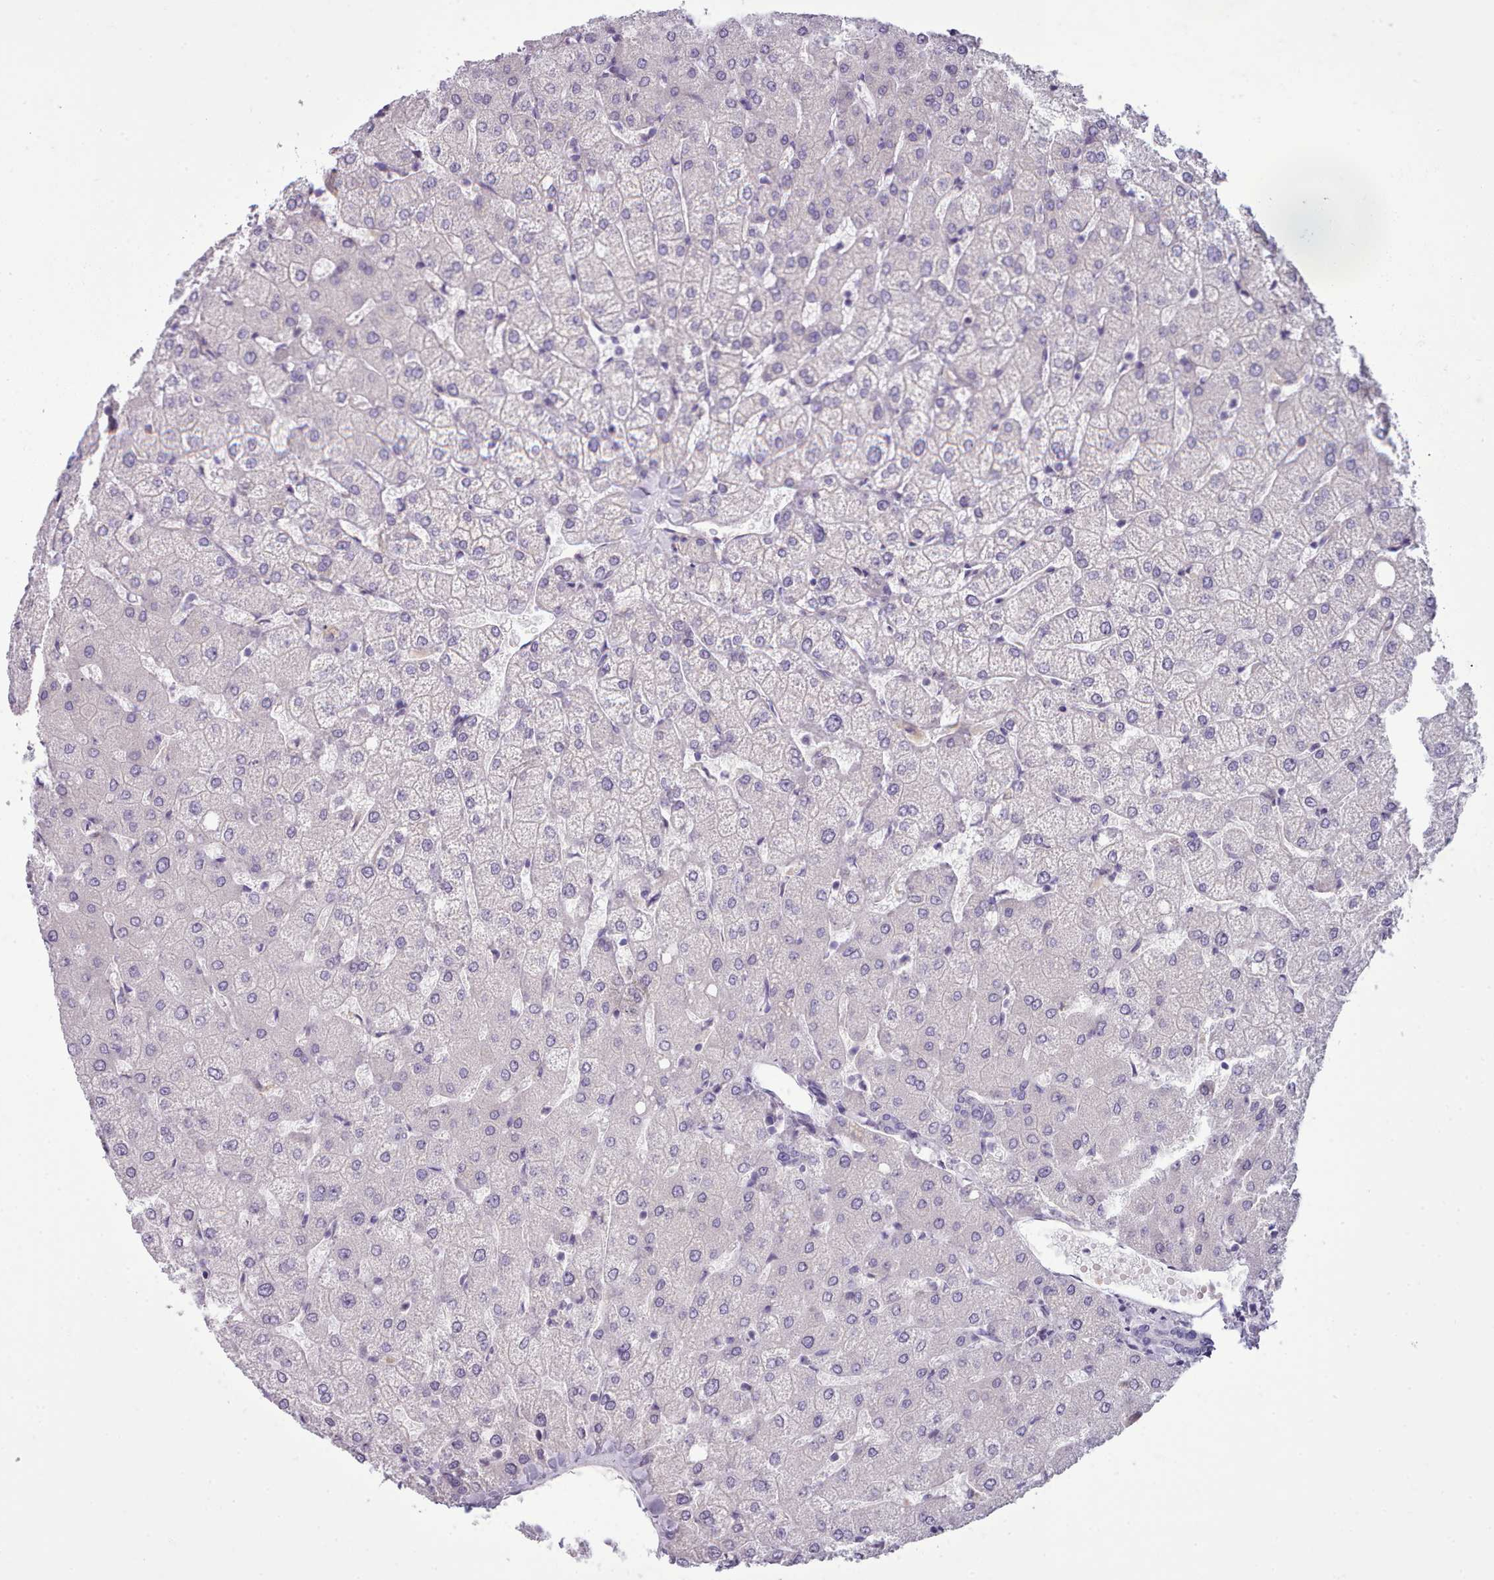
{"staining": {"intensity": "negative", "quantity": "none", "location": "none"}, "tissue": "liver", "cell_type": "Cholangiocytes", "image_type": "normal", "snomed": [{"axis": "morphology", "description": "Normal tissue, NOS"}, {"axis": "topography", "description": "Liver"}], "caption": "Immunohistochemistry of benign liver exhibits no expression in cholangiocytes.", "gene": "MYRFL", "patient": {"sex": "female", "age": 54}}